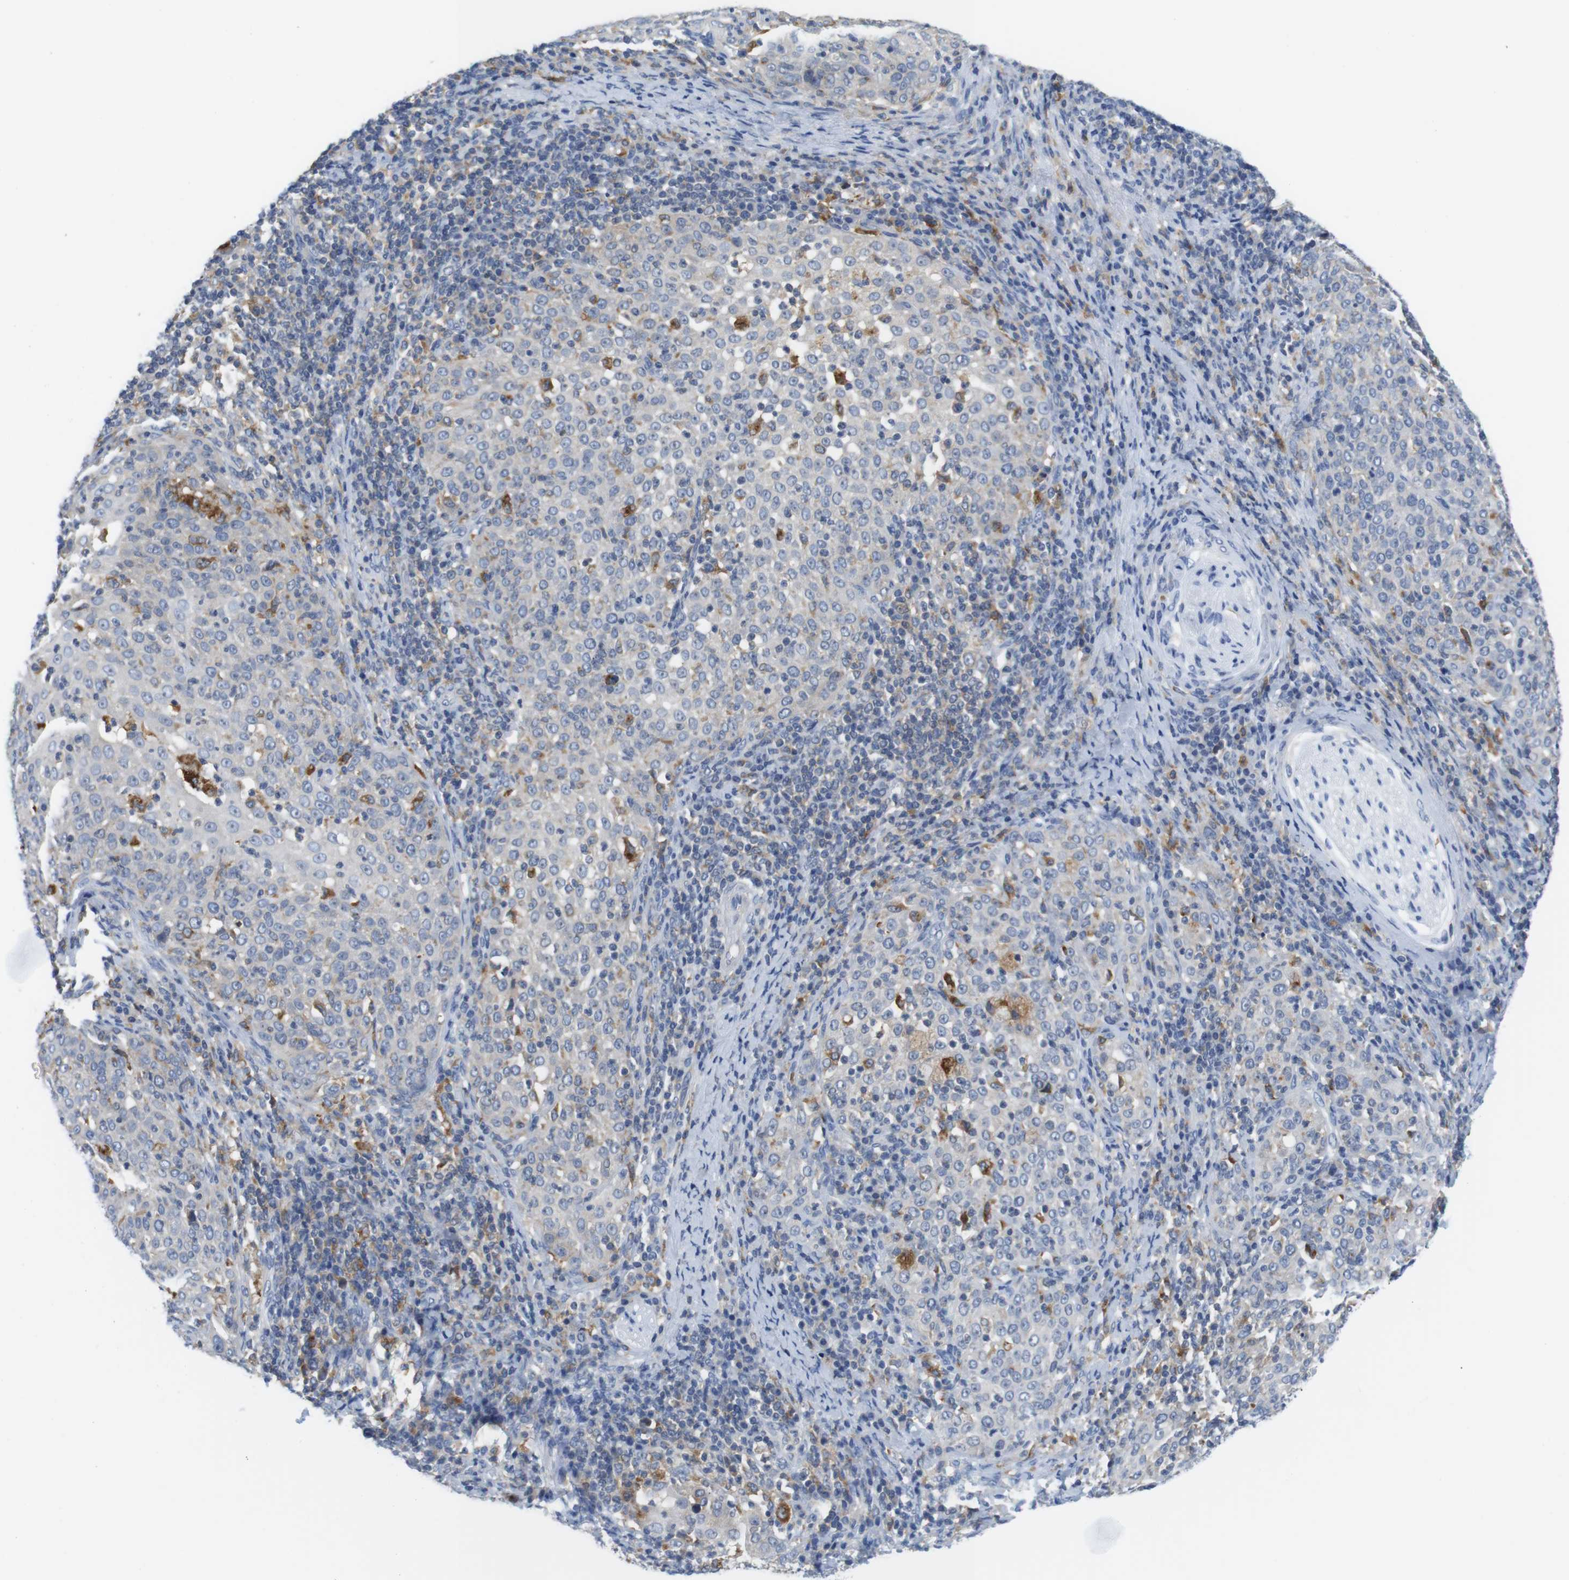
{"staining": {"intensity": "negative", "quantity": "none", "location": "none"}, "tissue": "cervical cancer", "cell_type": "Tumor cells", "image_type": "cancer", "snomed": [{"axis": "morphology", "description": "Squamous cell carcinoma, NOS"}, {"axis": "topography", "description": "Cervix"}], "caption": "A high-resolution photomicrograph shows immunohistochemistry staining of squamous cell carcinoma (cervical), which shows no significant expression in tumor cells. Brightfield microscopy of immunohistochemistry (IHC) stained with DAB (brown) and hematoxylin (blue), captured at high magnification.", "gene": "CNGA2", "patient": {"sex": "female", "age": 51}}